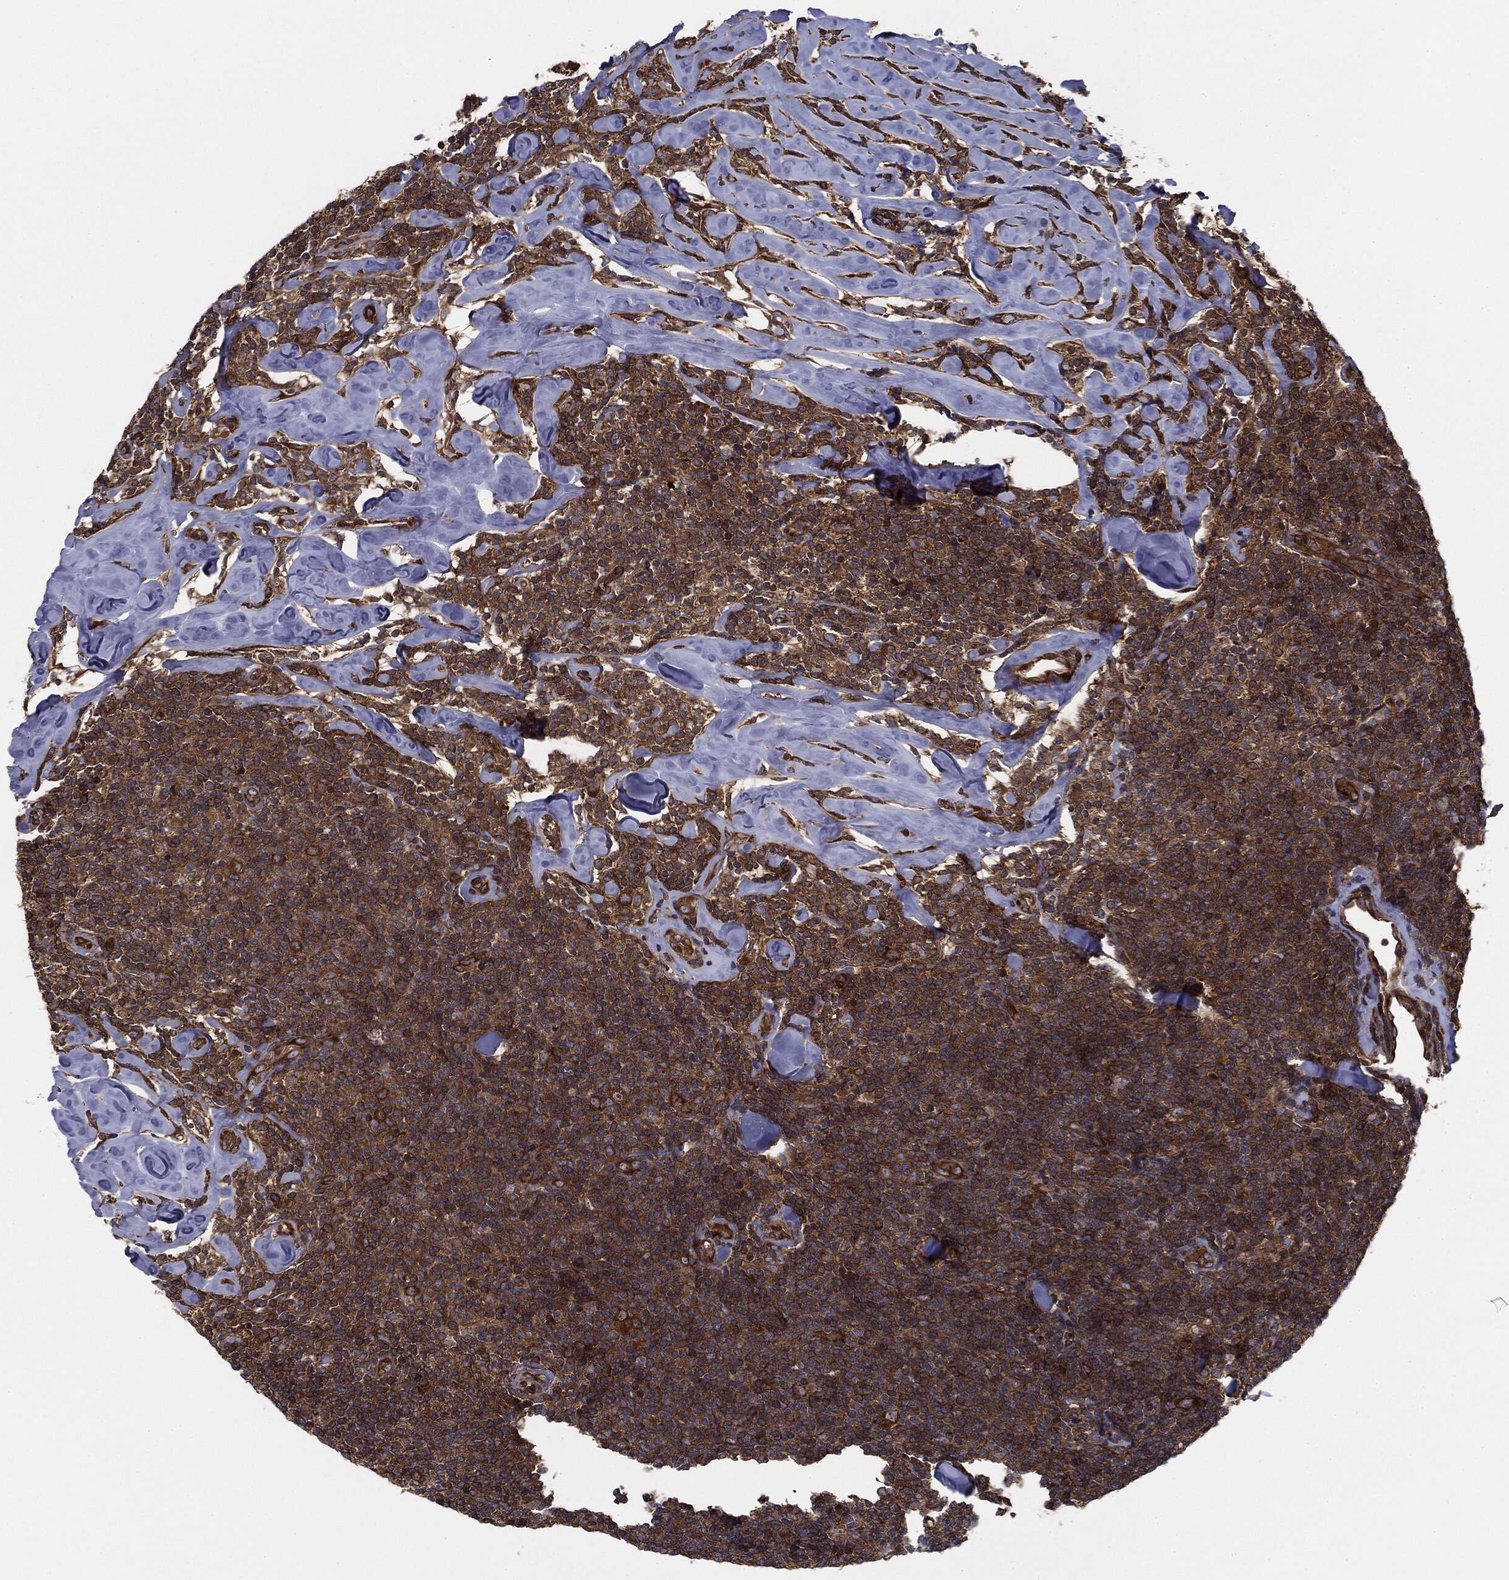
{"staining": {"intensity": "moderate", "quantity": ">75%", "location": "cytoplasmic/membranous"}, "tissue": "lymphoma", "cell_type": "Tumor cells", "image_type": "cancer", "snomed": [{"axis": "morphology", "description": "Malignant lymphoma, non-Hodgkin's type, Low grade"}, {"axis": "topography", "description": "Lymph node"}], "caption": "A brown stain labels moderate cytoplasmic/membranous expression of a protein in malignant lymphoma, non-Hodgkin's type (low-grade) tumor cells.", "gene": "EIF2AK2", "patient": {"sex": "female", "age": 56}}